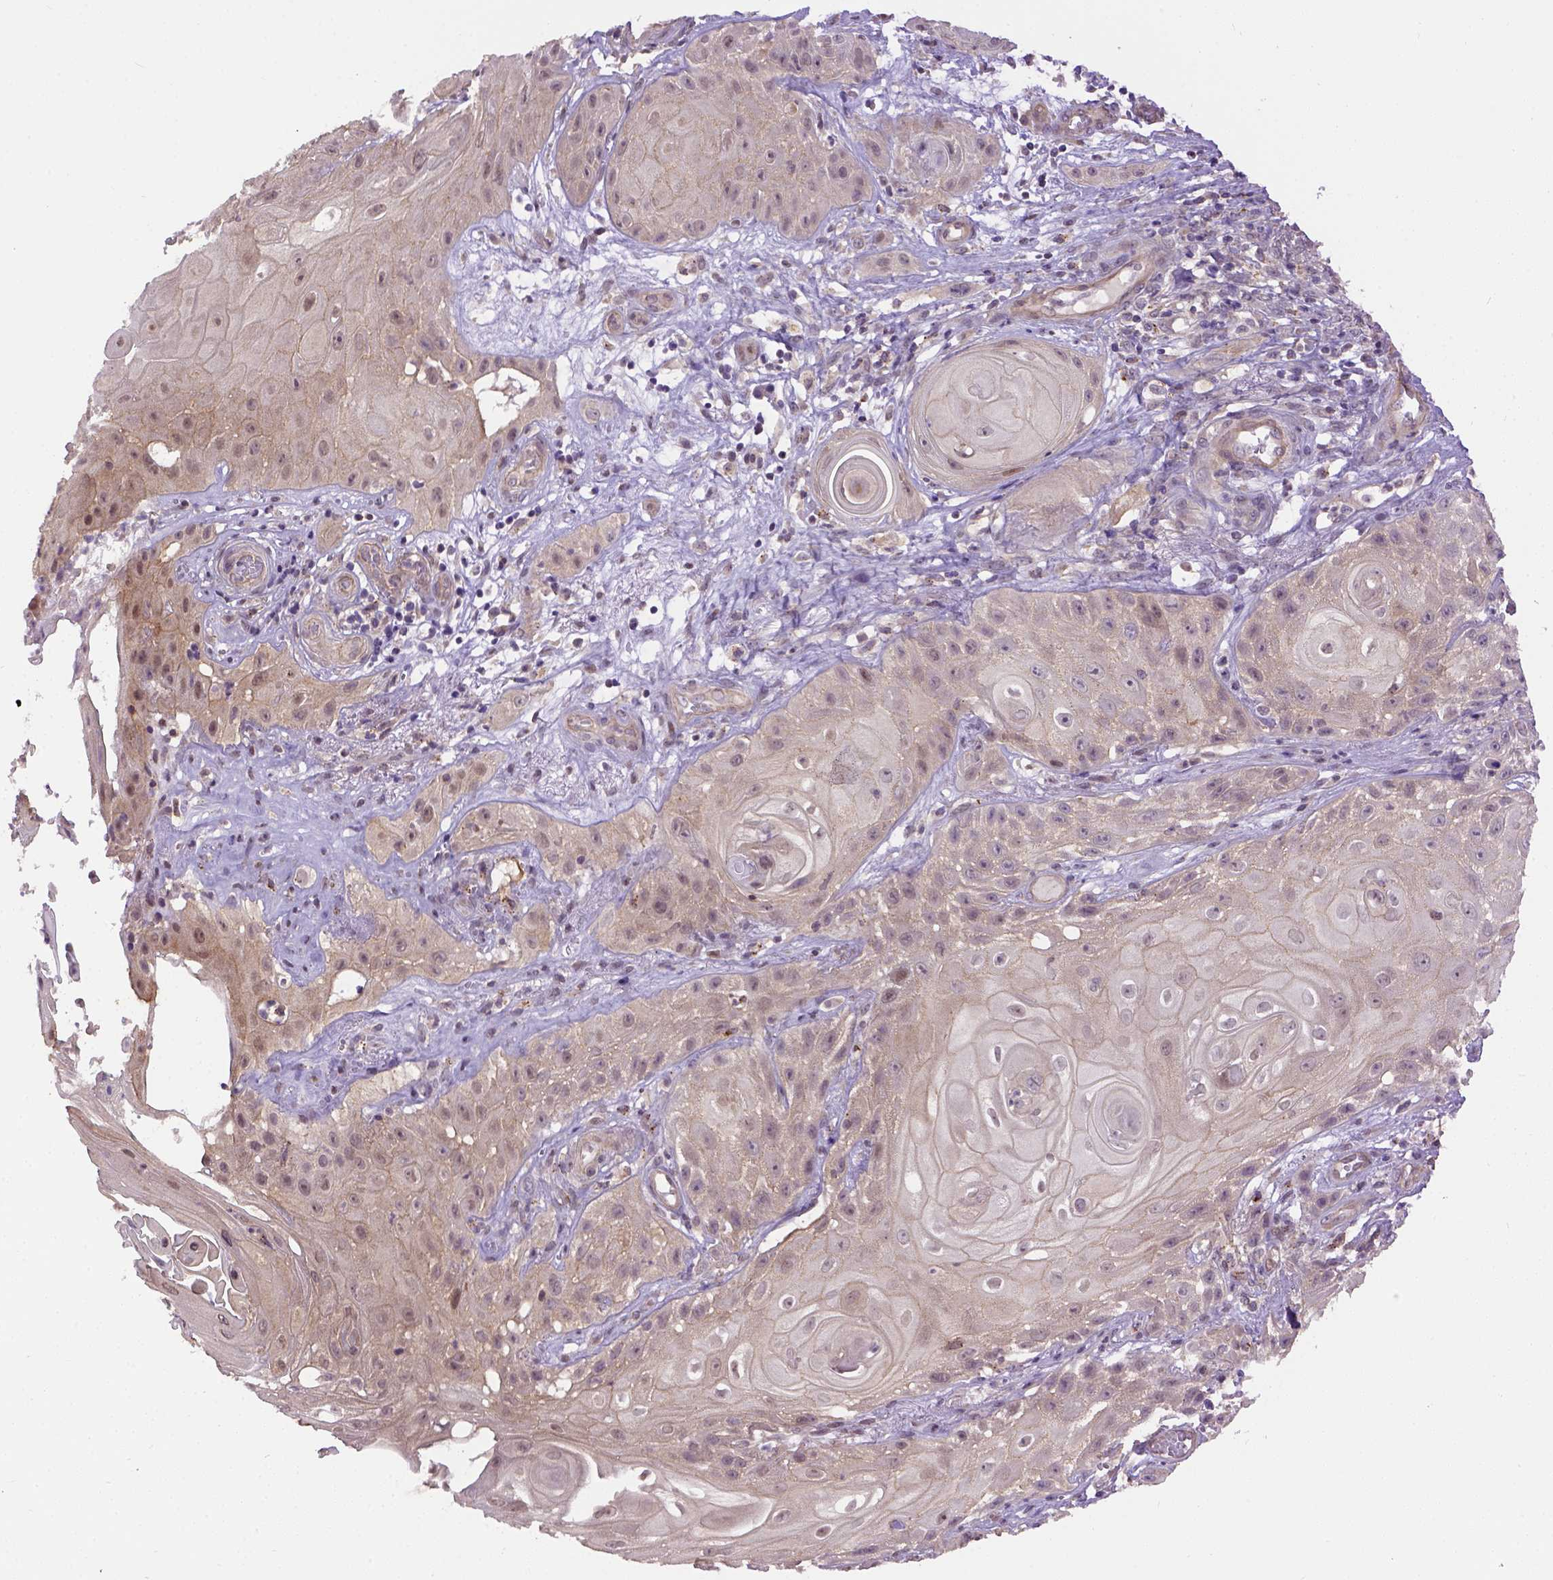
{"staining": {"intensity": "weak", "quantity": "25%-75%", "location": "cytoplasmic/membranous,nuclear"}, "tissue": "skin cancer", "cell_type": "Tumor cells", "image_type": "cancer", "snomed": [{"axis": "morphology", "description": "Squamous cell carcinoma, NOS"}, {"axis": "topography", "description": "Skin"}], "caption": "The micrograph demonstrates immunohistochemical staining of skin squamous cell carcinoma. There is weak cytoplasmic/membranous and nuclear positivity is present in approximately 25%-75% of tumor cells.", "gene": "KAZN", "patient": {"sex": "male", "age": 62}}